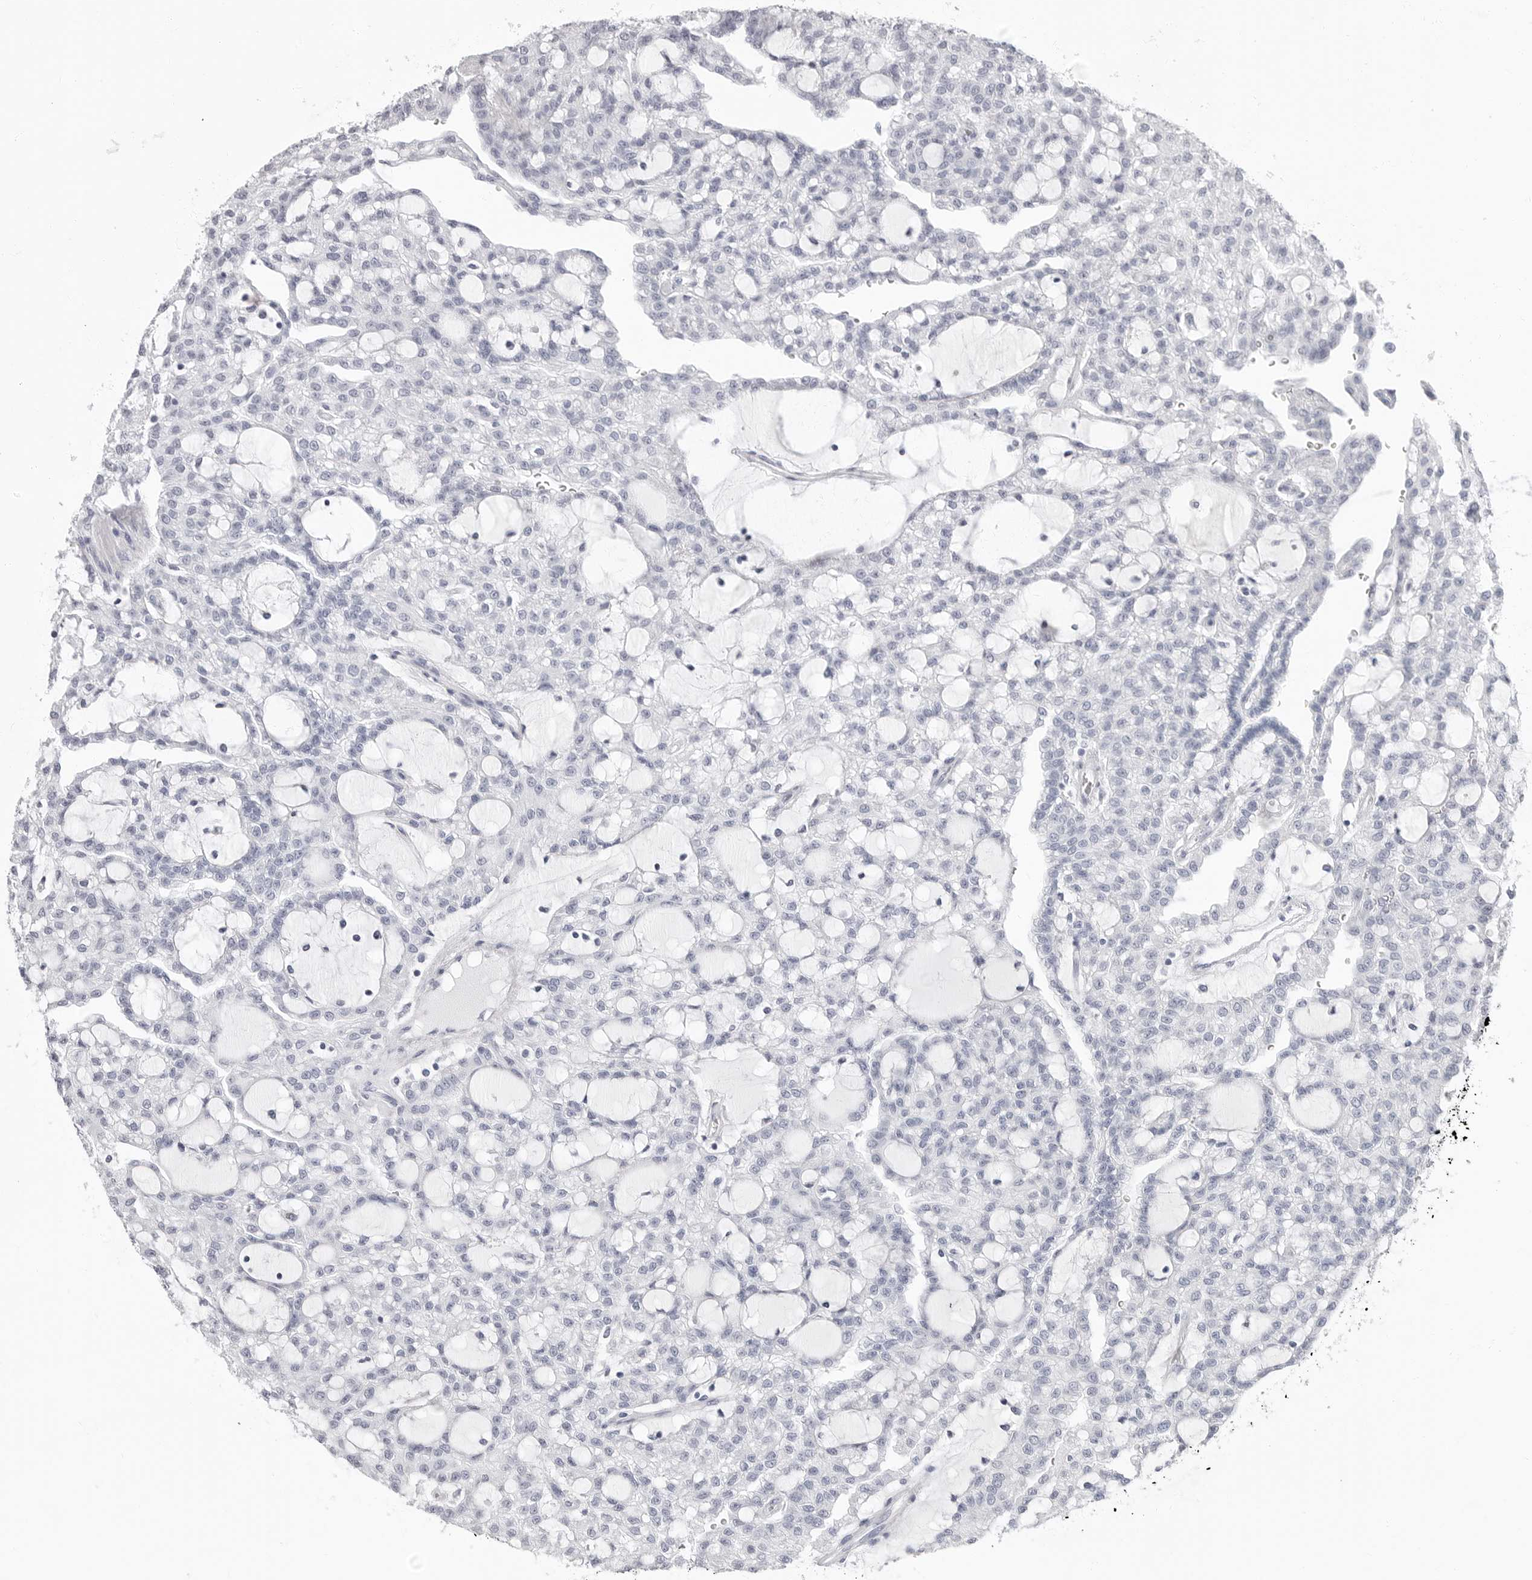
{"staining": {"intensity": "negative", "quantity": "none", "location": "none"}, "tissue": "renal cancer", "cell_type": "Tumor cells", "image_type": "cancer", "snomed": [{"axis": "morphology", "description": "Adenocarcinoma, NOS"}, {"axis": "topography", "description": "Kidney"}], "caption": "IHC photomicrograph of neoplastic tissue: renal cancer (adenocarcinoma) stained with DAB displays no significant protein expression in tumor cells.", "gene": "ERICH3", "patient": {"sex": "male", "age": 63}}